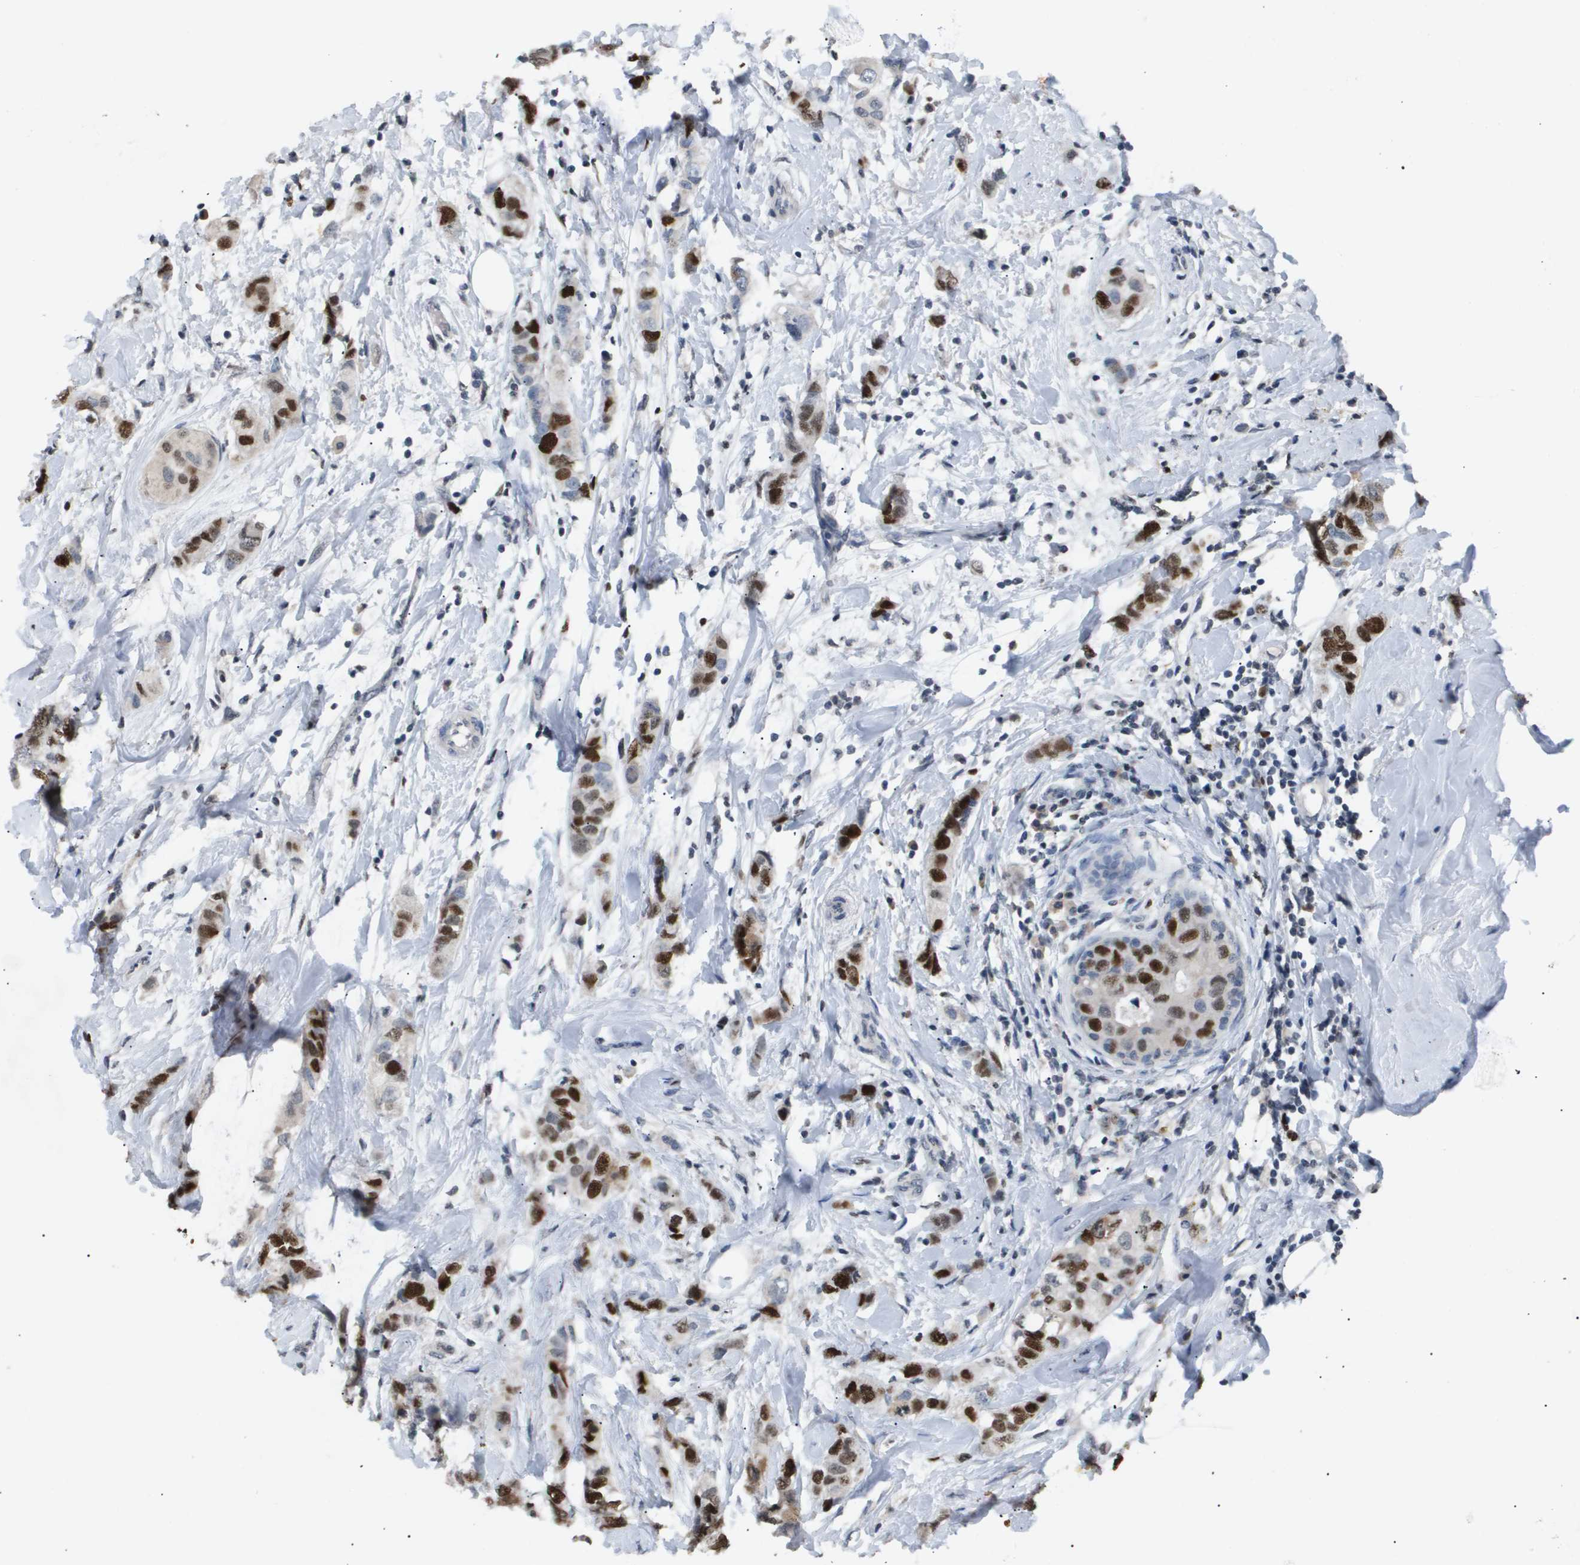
{"staining": {"intensity": "strong", "quantity": ">75%", "location": "nuclear"}, "tissue": "breast cancer", "cell_type": "Tumor cells", "image_type": "cancer", "snomed": [{"axis": "morphology", "description": "Duct carcinoma"}, {"axis": "topography", "description": "Breast"}], "caption": "A high amount of strong nuclear expression is present in about >75% of tumor cells in breast cancer tissue. Ihc stains the protein of interest in brown and the nuclei are stained blue.", "gene": "ANAPC2", "patient": {"sex": "female", "age": 50}}